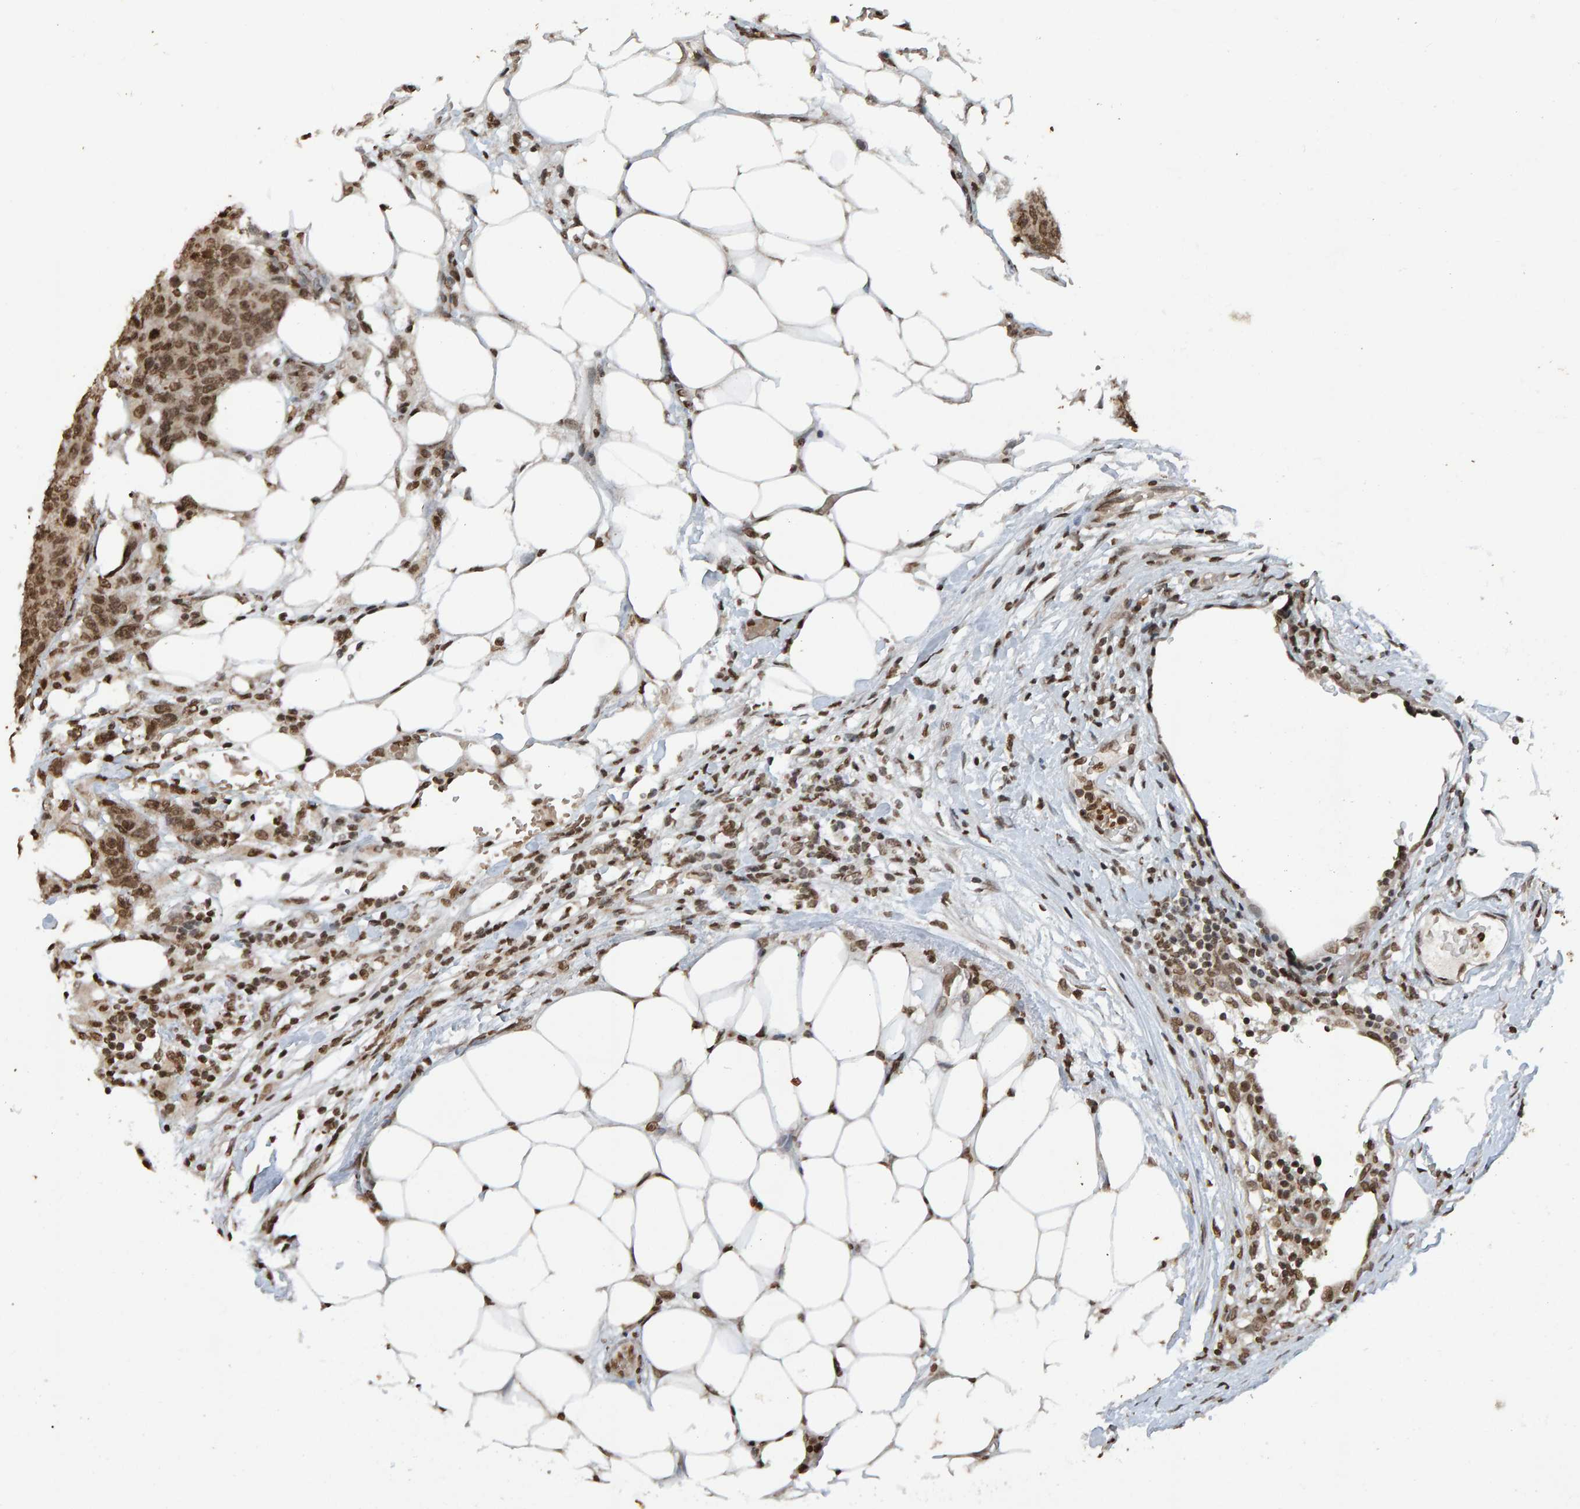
{"staining": {"intensity": "strong", "quantity": ">75%", "location": "nuclear"}, "tissue": "colorectal cancer", "cell_type": "Tumor cells", "image_type": "cancer", "snomed": [{"axis": "morphology", "description": "Adenocarcinoma, NOS"}, {"axis": "topography", "description": "Colon"}], "caption": "A micrograph showing strong nuclear staining in approximately >75% of tumor cells in colorectal adenocarcinoma, as visualized by brown immunohistochemical staining.", "gene": "H2AZ1", "patient": {"sex": "female", "age": 86}}